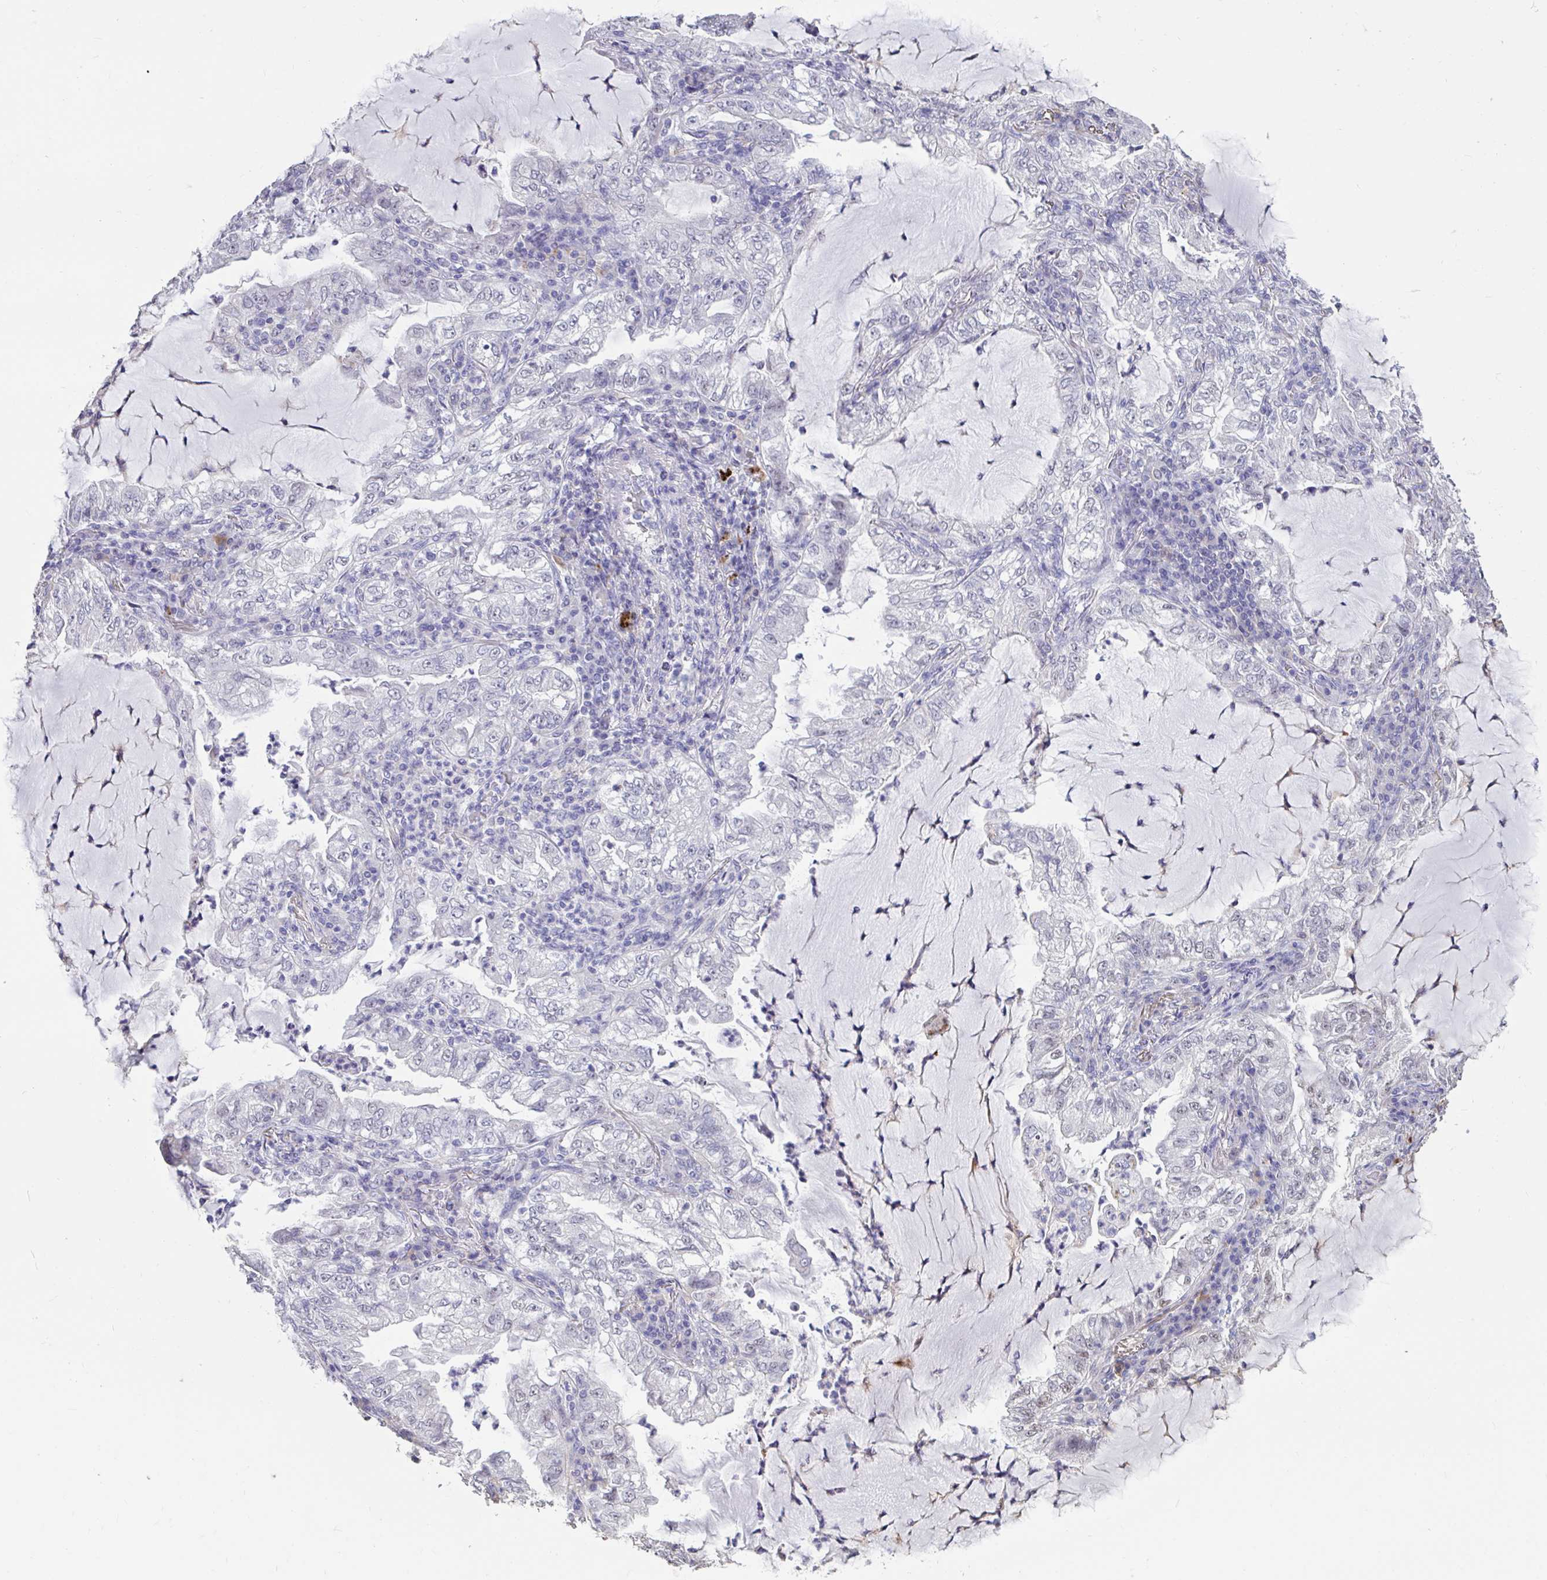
{"staining": {"intensity": "negative", "quantity": "none", "location": "none"}, "tissue": "lung cancer", "cell_type": "Tumor cells", "image_type": "cancer", "snomed": [{"axis": "morphology", "description": "Adenocarcinoma, NOS"}, {"axis": "topography", "description": "Lung"}], "caption": "Tumor cells are negative for protein expression in human lung cancer.", "gene": "DDX39A", "patient": {"sex": "female", "age": 73}}